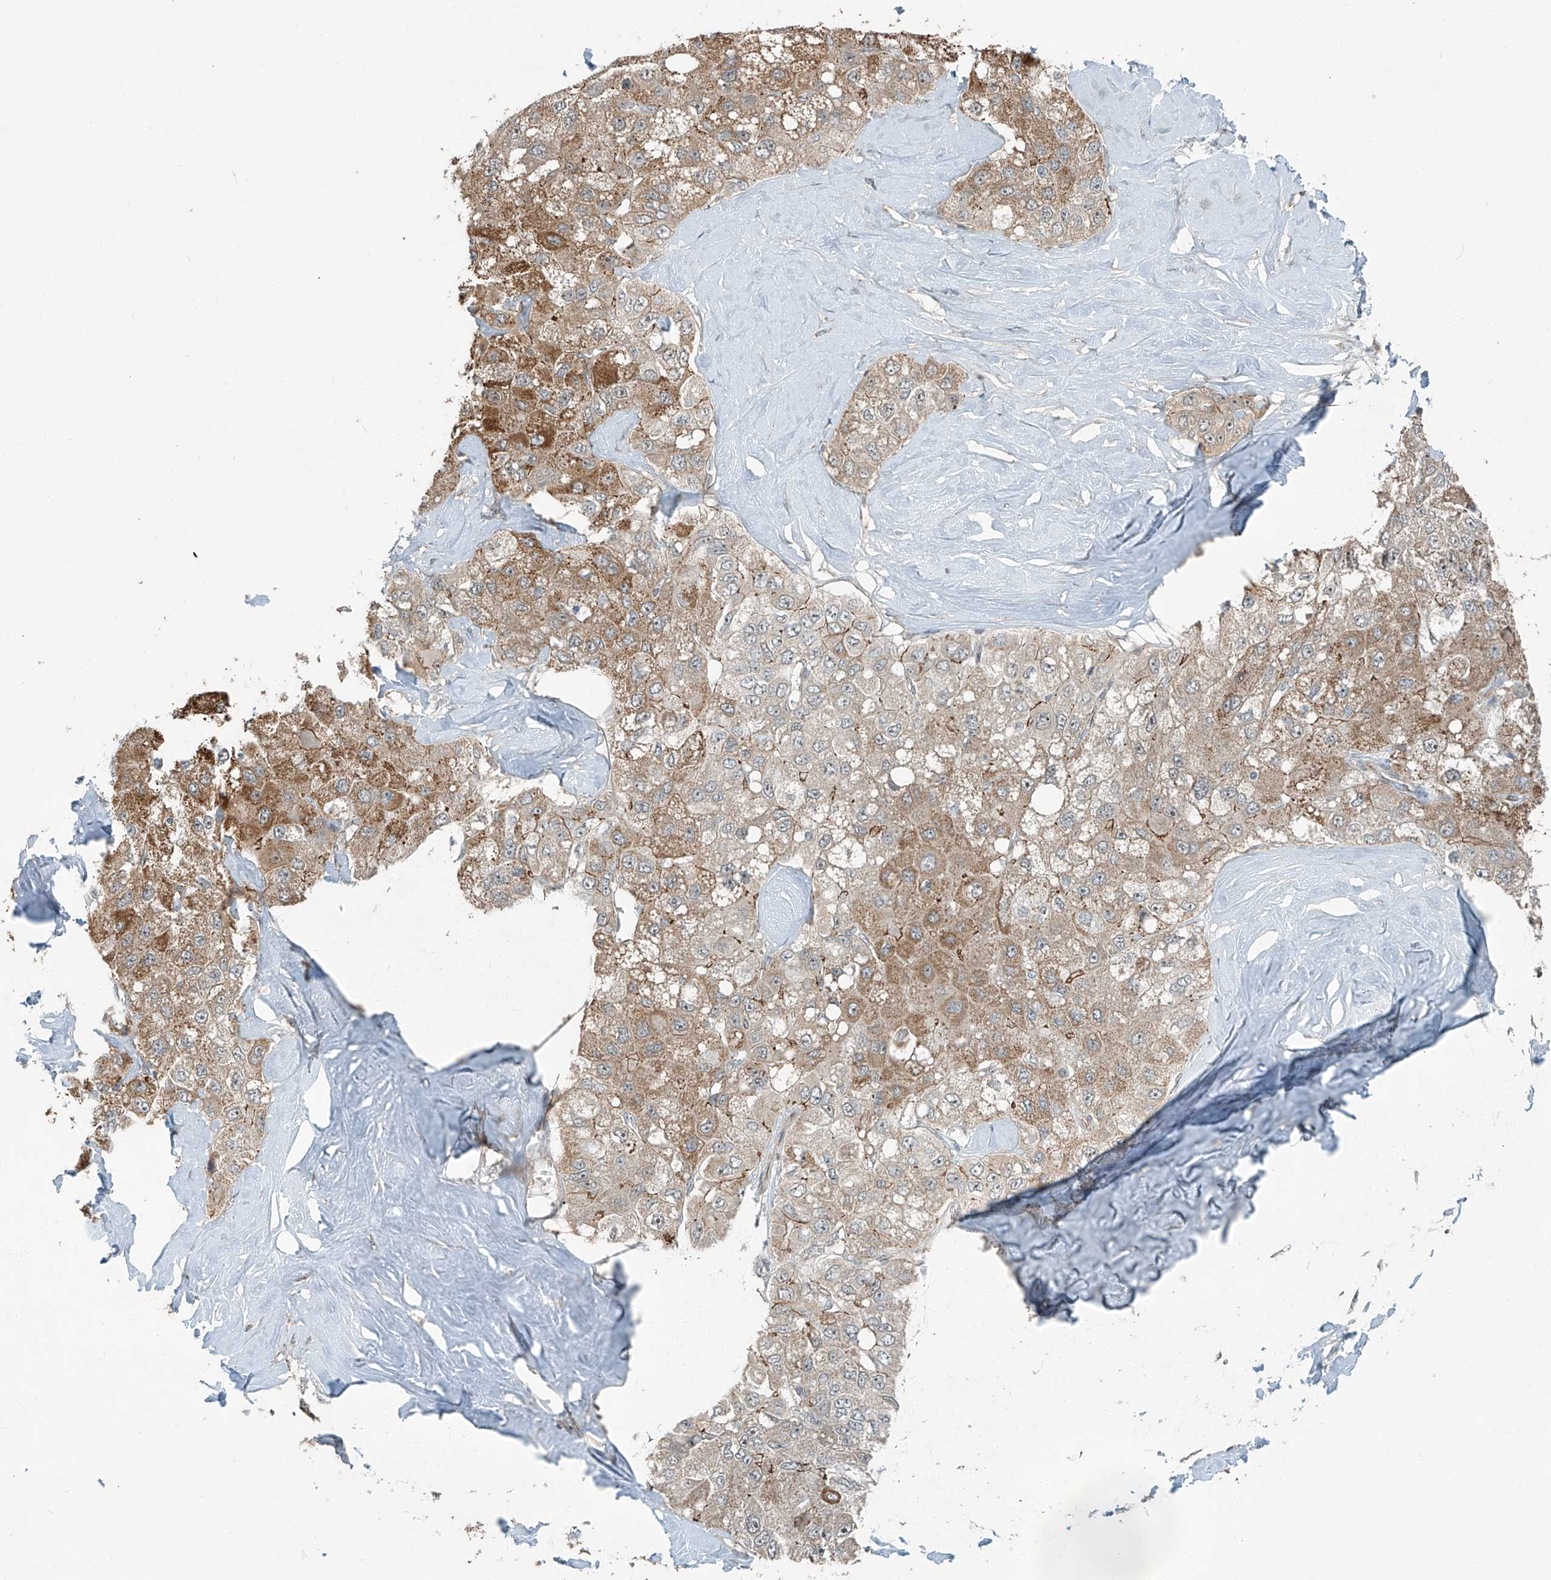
{"staining": {"intensity": "moderate", "quantity": ">75%", "location": "cytoplasmic/membranous"}, "tissue": "liver cancer", "cell_type": "Tumor cells", "image_type": "cancer", "snomed": [{"axis": "morphology", "description": "Carcinoma, Hepatocellular, NOS"}, {"axis": "topography", "description": "Liver"}], "caption": "A brown stain labels moderate cytoplasmic/membranous positivity of a protein in human liver hepatocellular carcinoma tumor cells.", "gene": "ZNF16", "patient": {"sex": "male", "age": 80}}